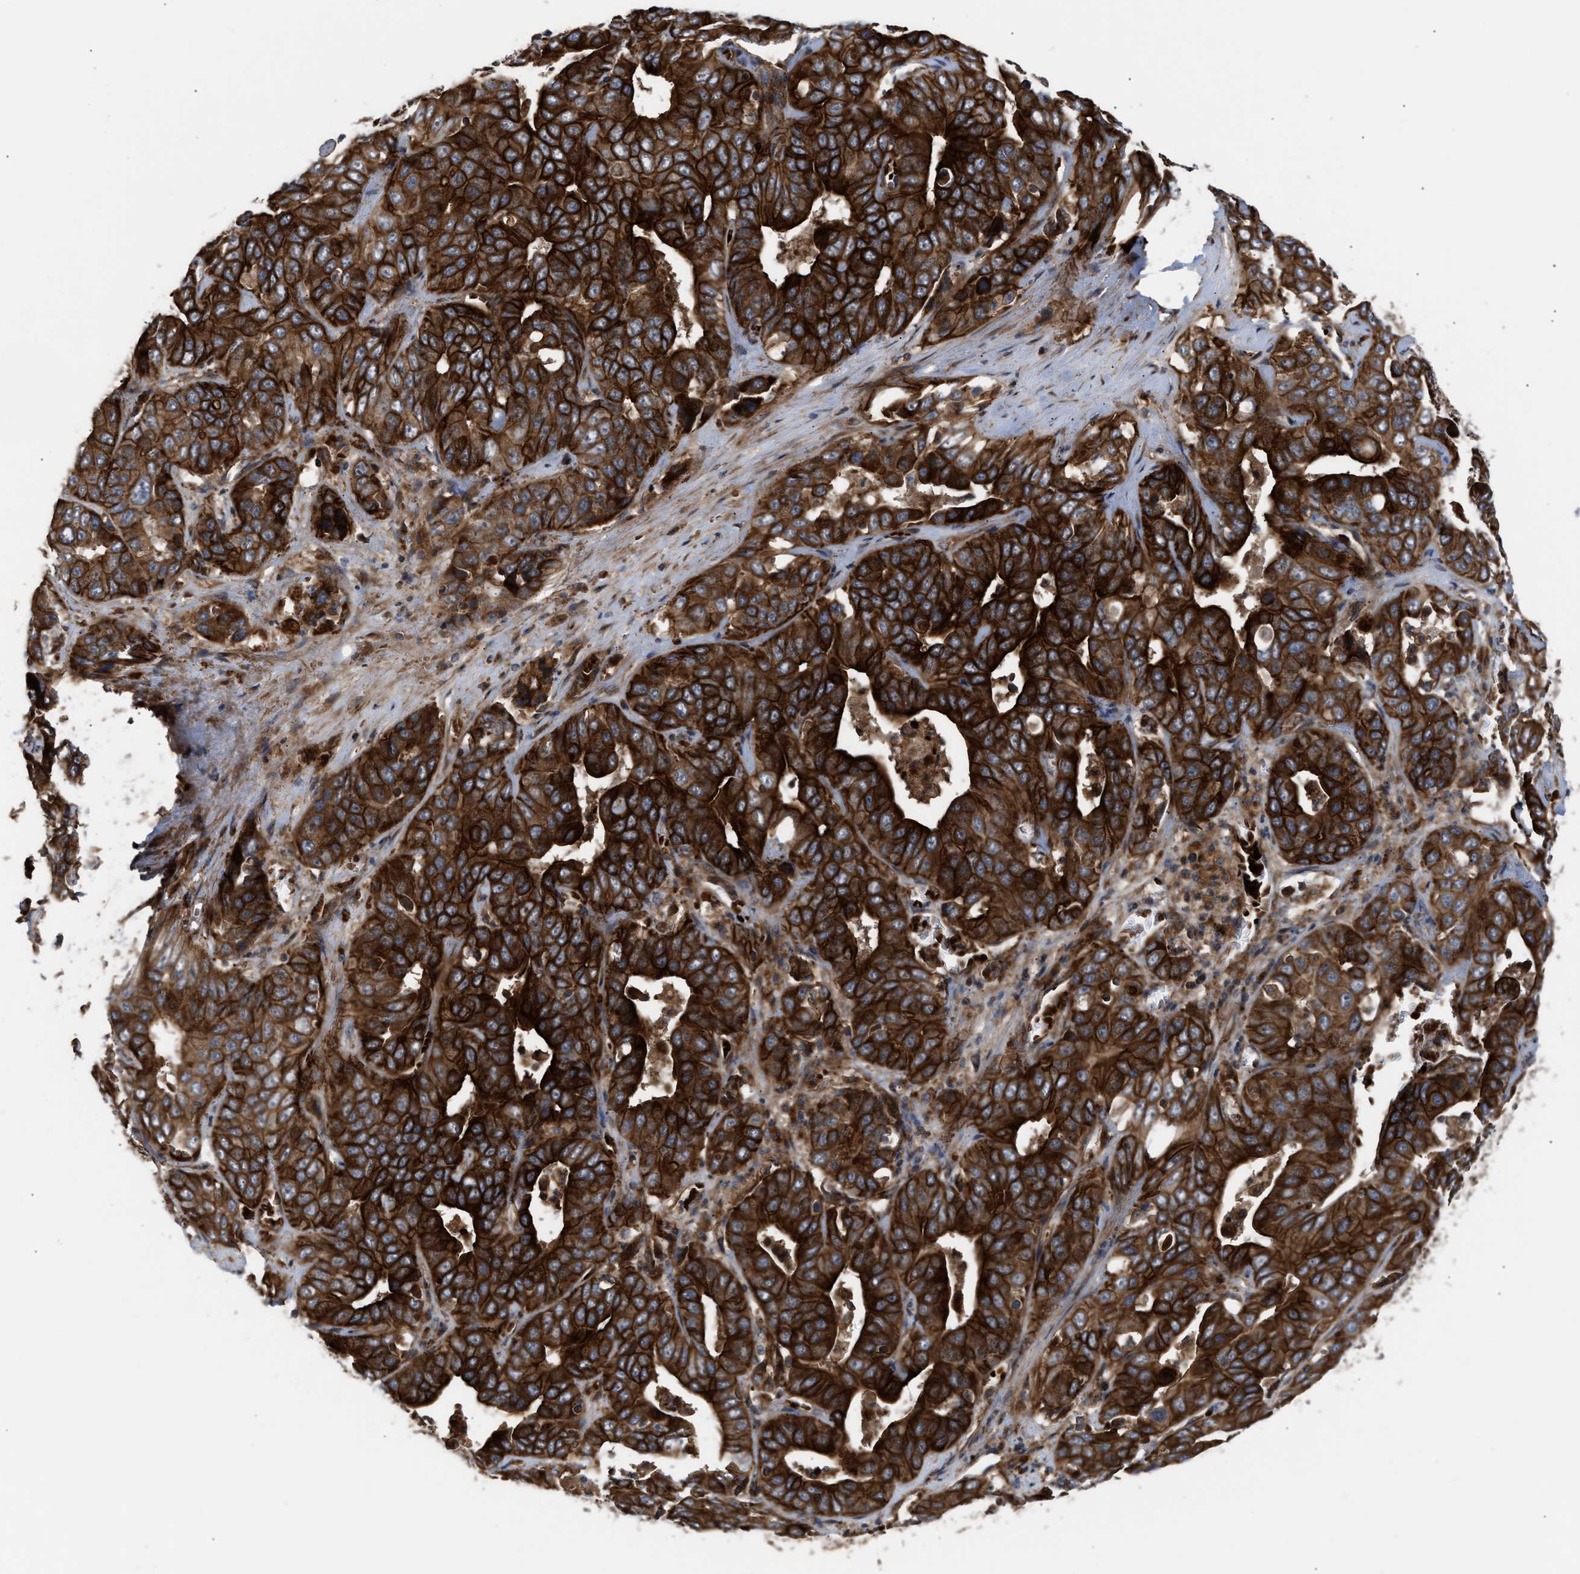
{"staining": {"intensity": "strong", "quantity": ">75%", "location": "cytoplasmic/membranous"}, "tissue": "liver cancer", "cell_type": "Tumor cells", "image_type": "cancer", "snomed": [{"axis": "morphology", "description": "Cholangiocarcinoma"}, {"axis": "topography", "description": "Liver"}], "caption": "A photomicrograph of liver cholangiocarcinoma stained for a protein shows strong cytoplasmic/membranous brown staining in tumor cells.", "gene": "STAU1", "patient": {"sex": "female", "age": 52}}